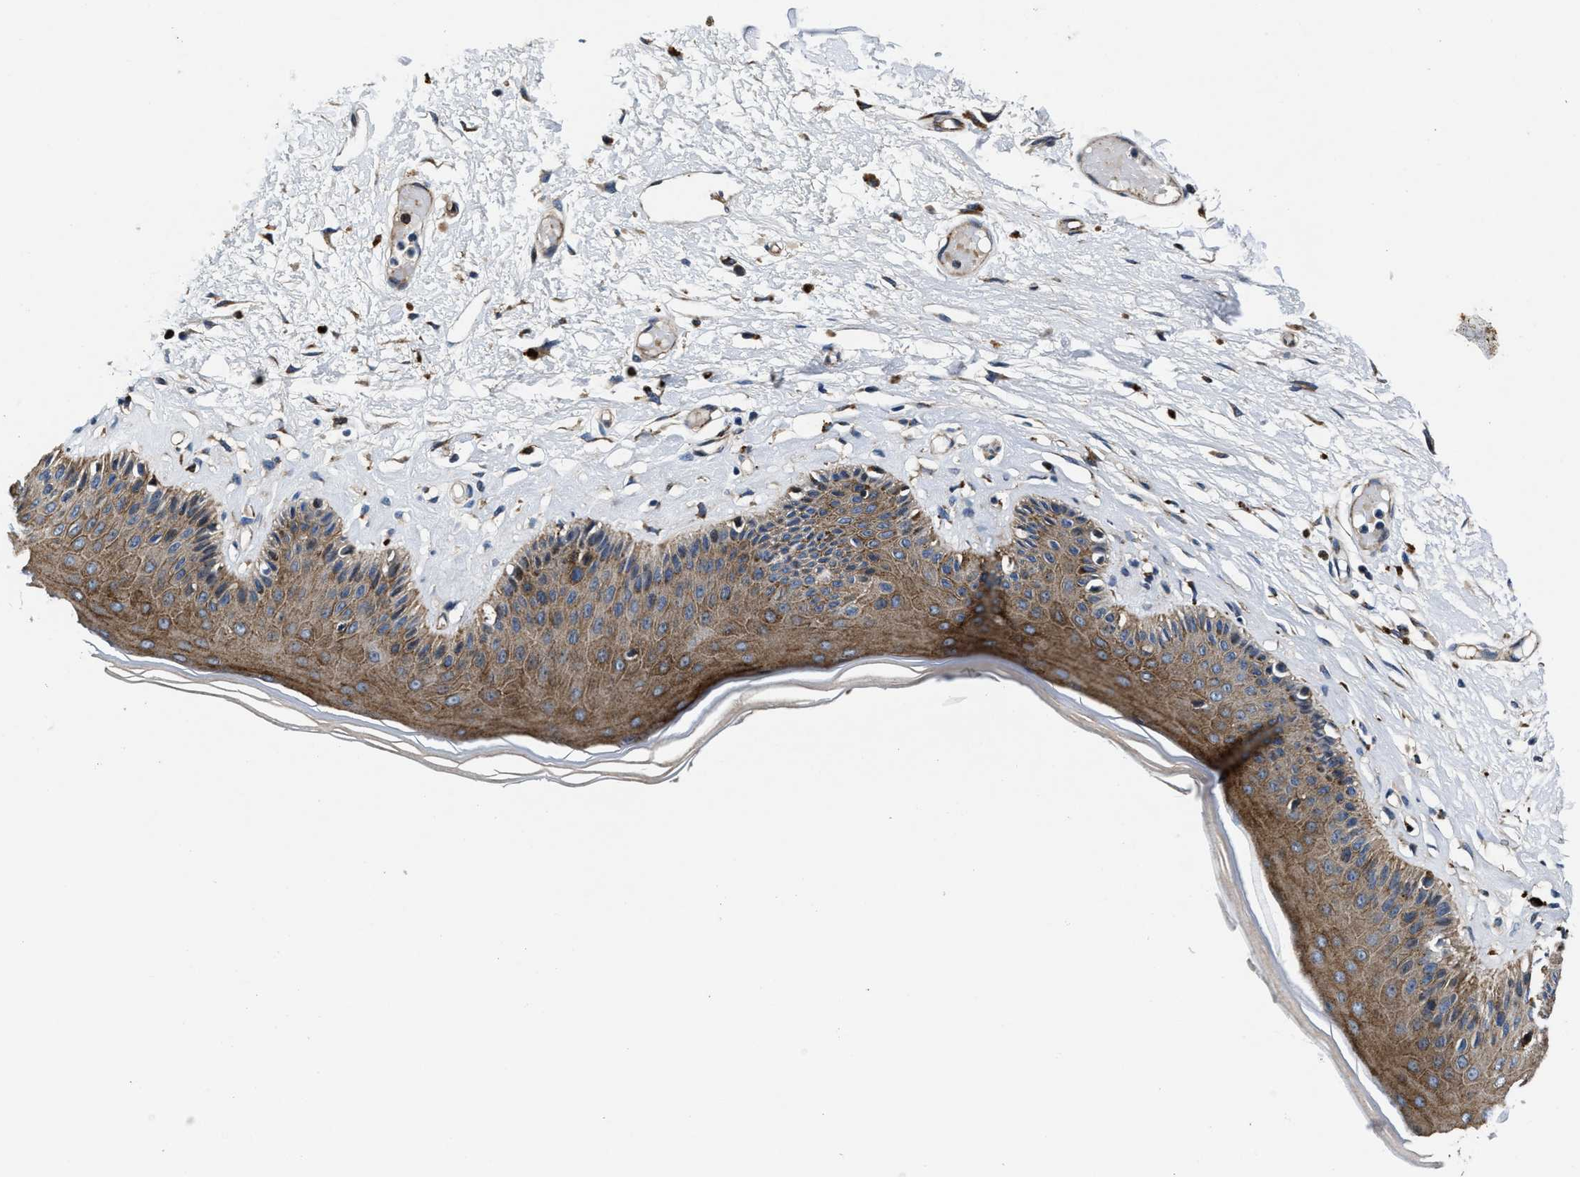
{"staining": {"intensity": "strong", "quantity": ">75%", "location": "cytoplasmic/membranous"}, "tissue": "skin", "cell_type": "Epidermal cells", "image_type": "normal", "snomed": [{"axis": "morphology", "description": "Normal tissue, NOS"}, {"axis": "topography", "description": "Vulva"}], "caption": "This is an image of immunohistochemistry (IHC) staining of normal skin, which shows strong positivity in the cytoplasmic/membranous of epidermal cells.", "gene": "C2orf66", "patient": {"sex": "female", "age": 73}}